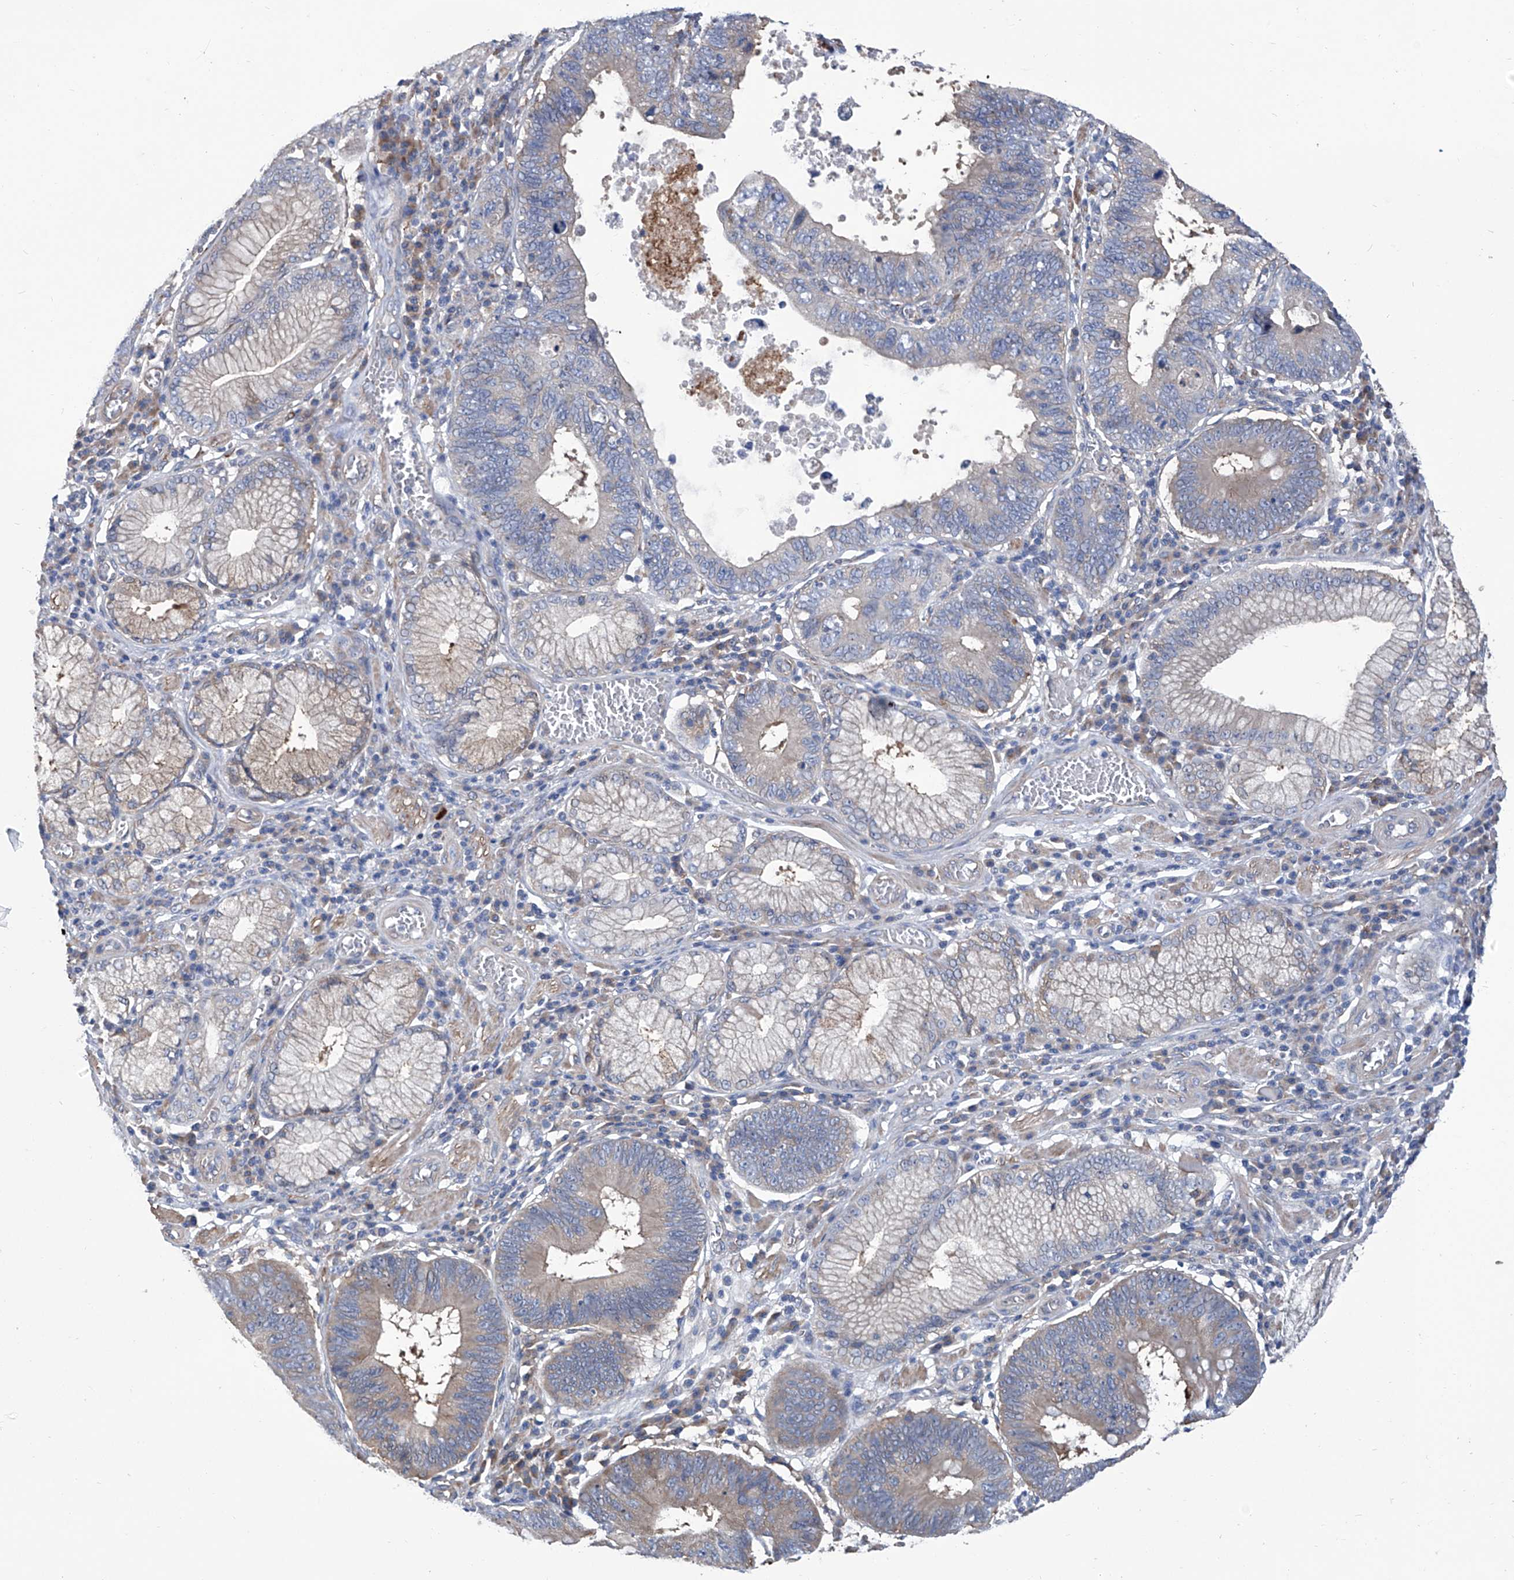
{"staining": {"intensity": "weak", "quantity": "25%-75%", "location": "cytoplasmic/membranous"}, "tissue": "stomach cancer", "cell_type": "Tumor cells", "image_type": "cancer", "snomed": [{"axis": "morphology", "description": "Adenocarcinoma, NOS"}, {"axis": "topography", "description": "Stomach"}], "caption": "Stomach adenocarcinoma stained with immunohistochemistry exhibits weak cytoplasmic/membranous expression in approximately 25%-75% of tumor cells. Using DAB (brown) and hematoxylin (blue) stains, captured at high magnification using brightfield microscopy.", "gene": "SMS", "patient": {"sex": "male", "age": 59}}